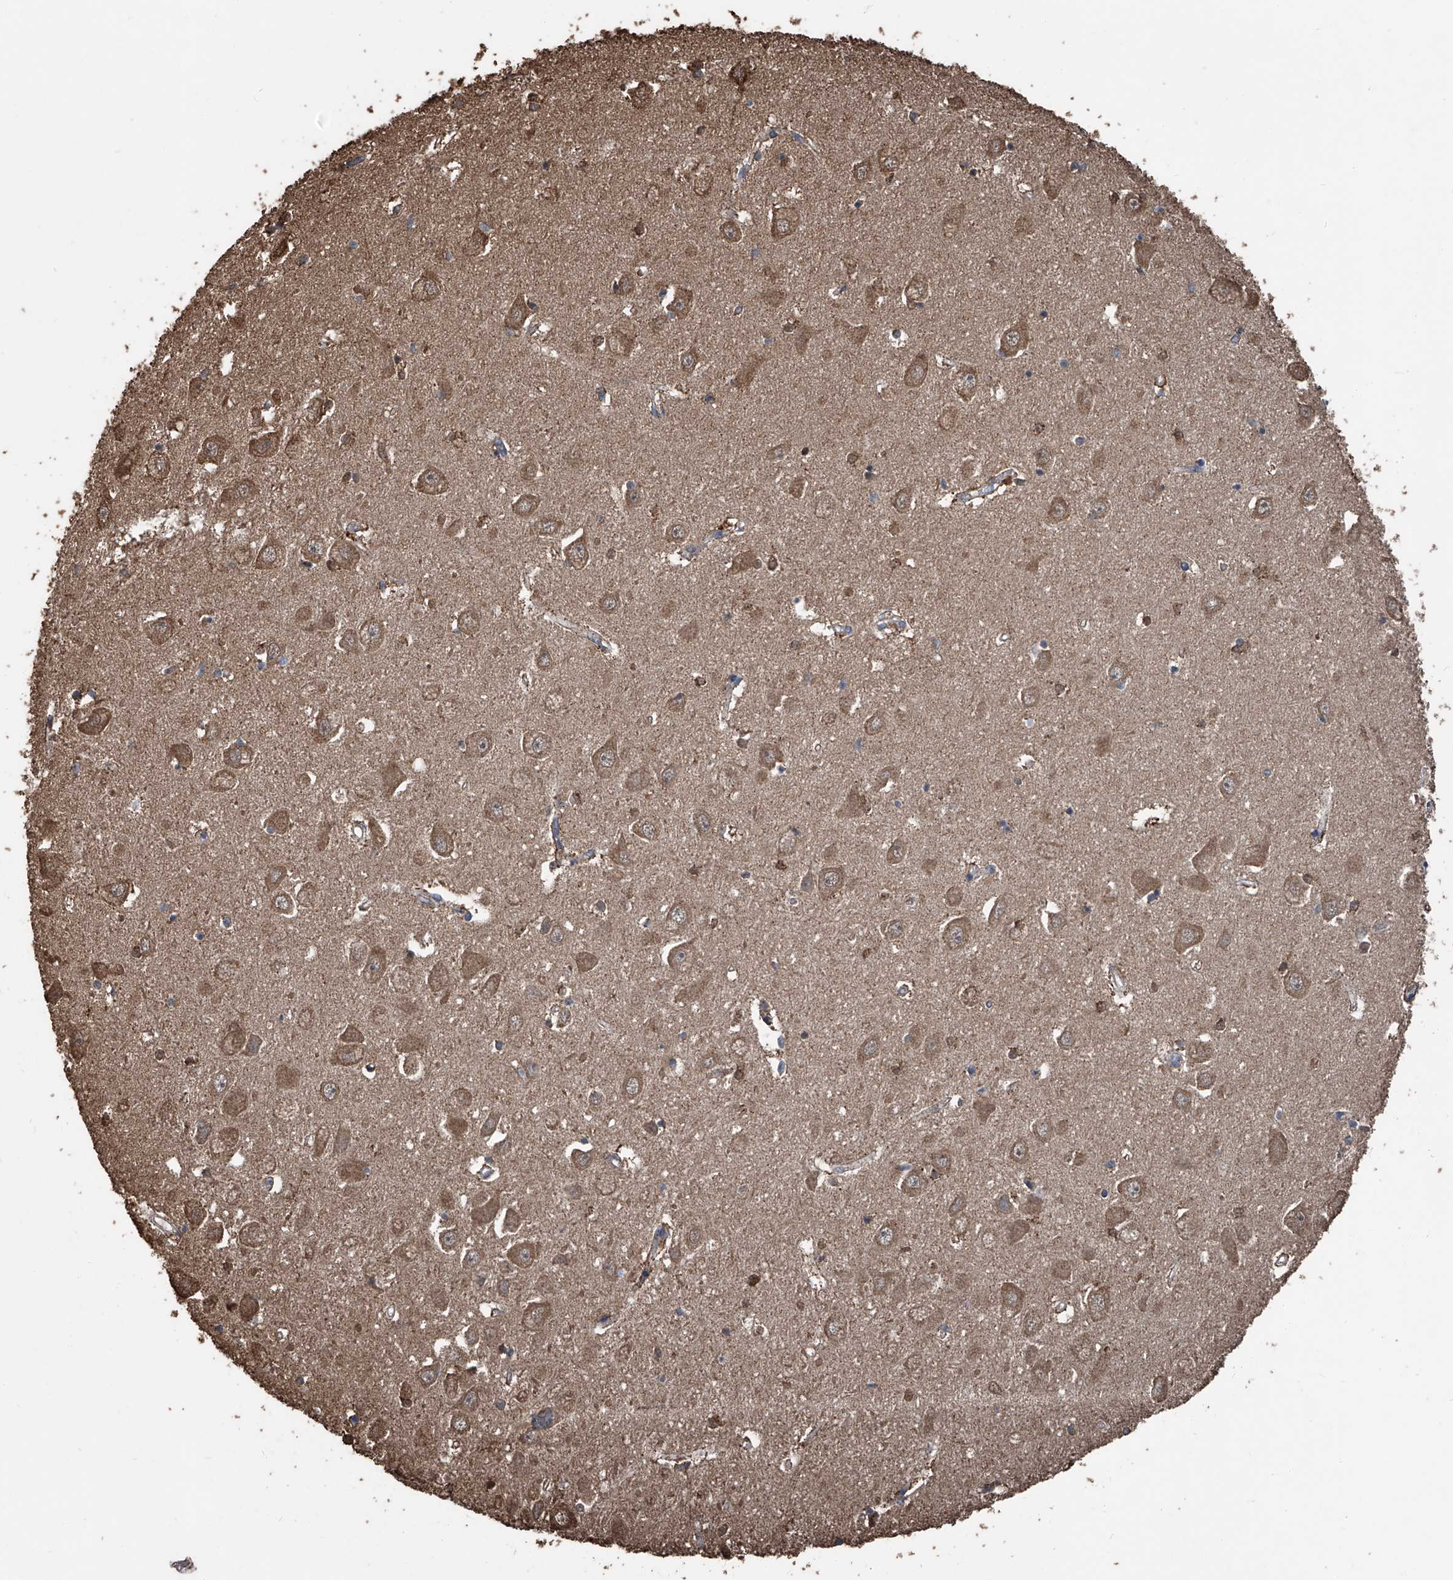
{"staining": {"intensity": "weak", "quantity": "25%-75%", "location": "cytoplasmic/membranous"}, "tissue": "hippocampus", "cell_type": "Glial cells", "image_type": "normal", "snomed": [{"axis": "morphology", "description": "Normal tissue, NOS"}, {"axis": "topography", "description": "Hippocampus"}], "caption": "A low amount of weak cytoplasmic/membranous positivity is seen in about 25%-75% of glial cells in benign hippocampus. (Brightfield microscopy of DAB IHC at high magnification).", "gene": "STARD7", "patient": {"sex": "female", "age": 64}}